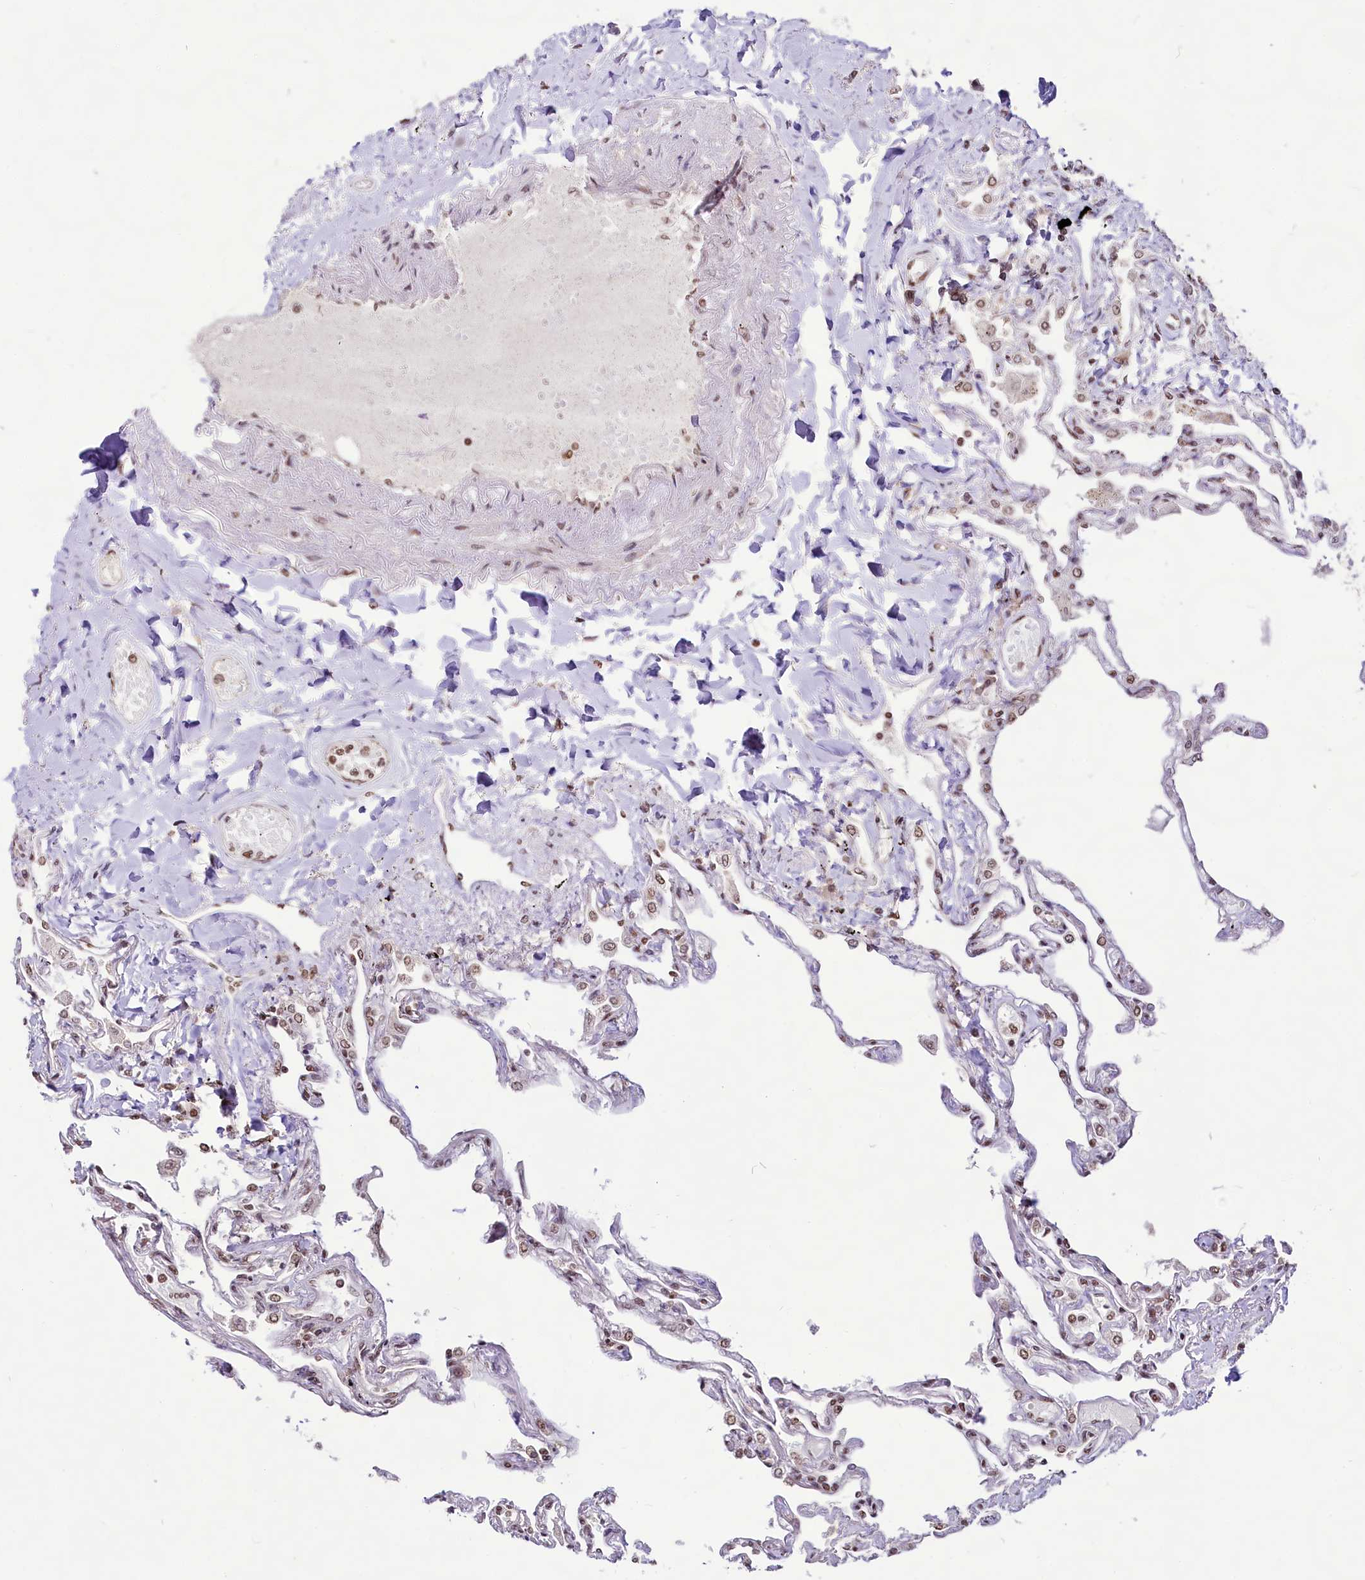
{"staining": {"intensity": "moderate", "quantity": ">75%", "location": "nuclear"}, "tissue": "lung", "cell_type": "Alveolar cells", "image_type": "normal", "snomed": [{"axis": "morphology", "description": "Normal tissue, NOS"}, {"axis": "topography", "description": "Lung"}], "caption": "IHC of benign lung demonstrates medium levels of moderate nuclear staining in approximately >75% of alveolar cells. (IHC, brightfield microscopy, high magnification).", "gene": "HIRA", "patient": {"sex": "female", "age": 67}}